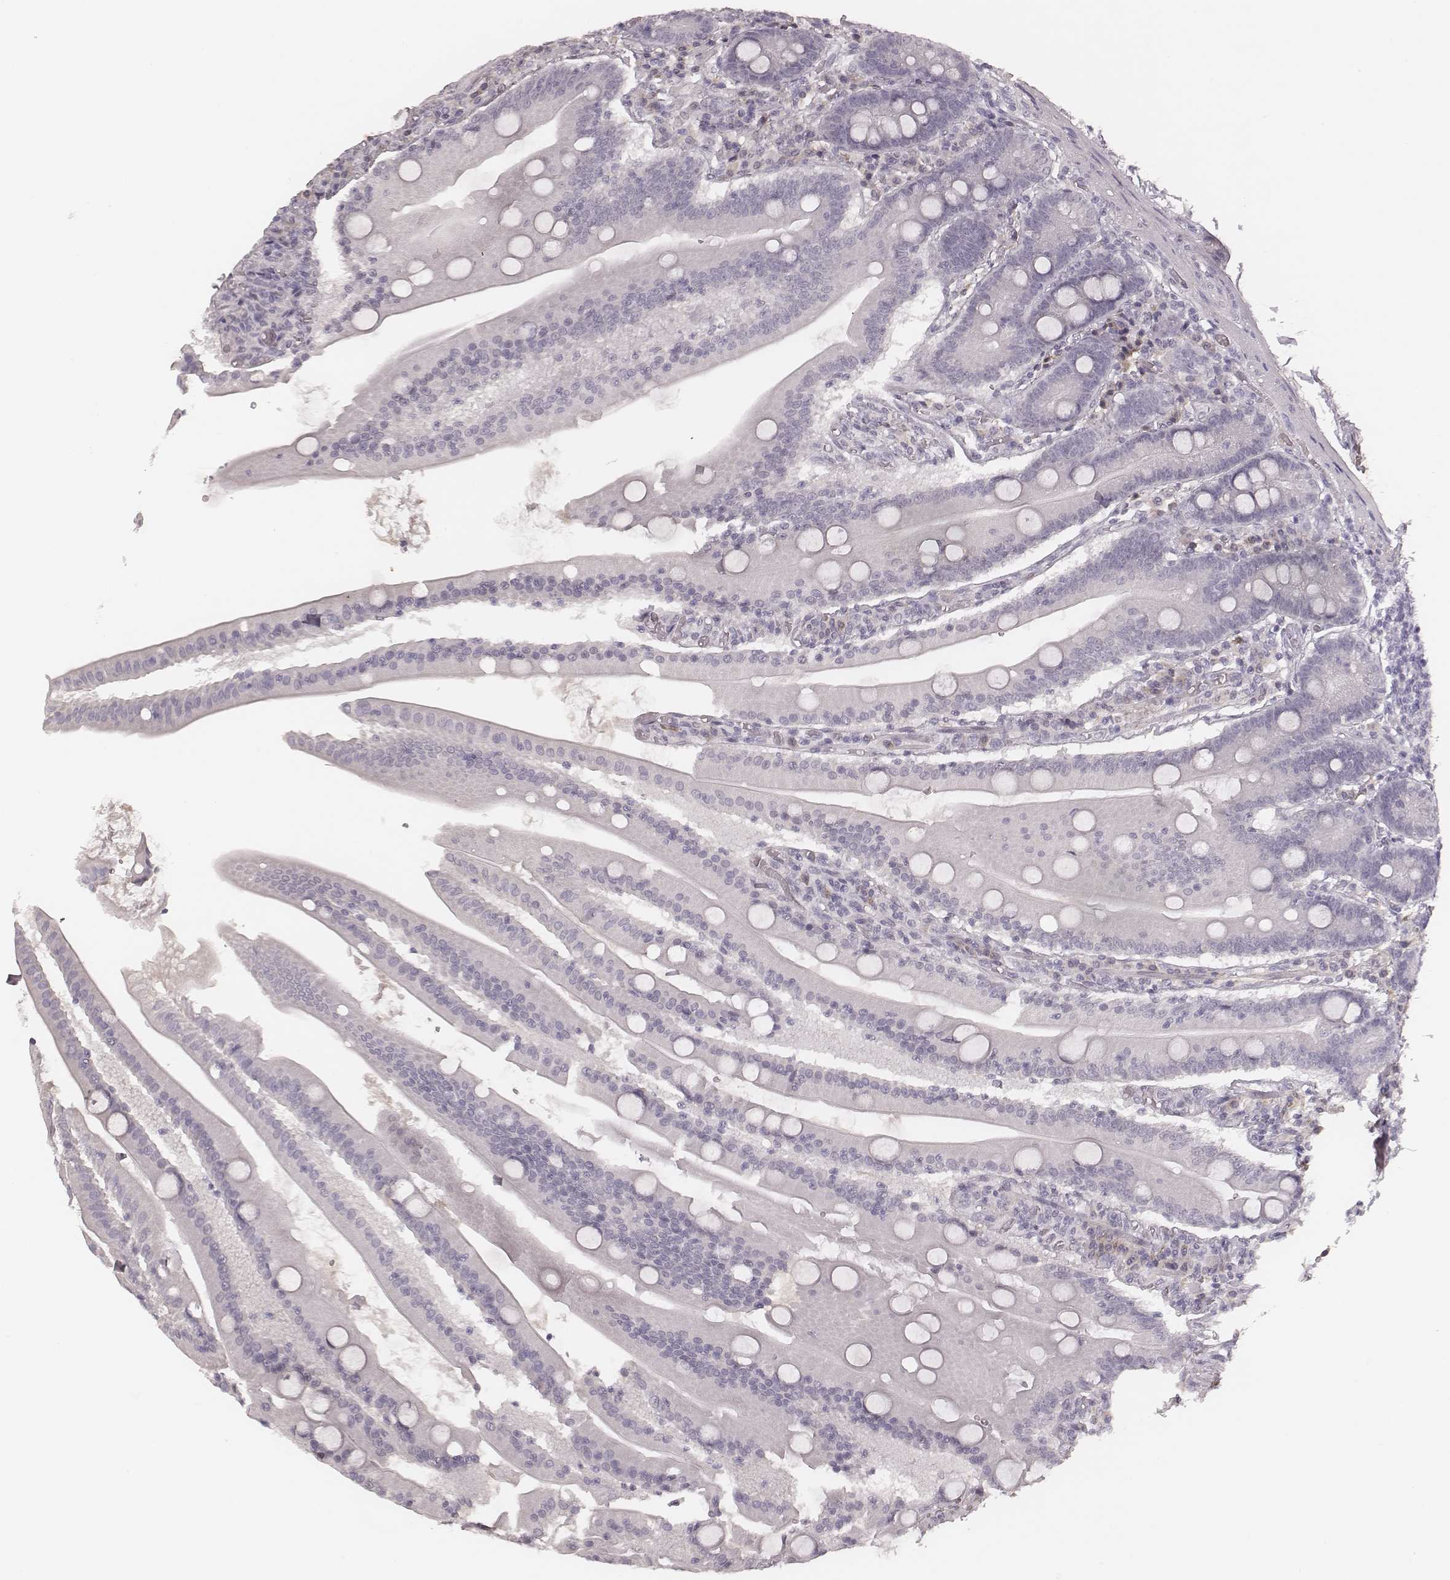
{"staining": {"intensity": "negative", "quantity": "none", "location": "none"}, "tissue": "small intestine", "cell_type": "Glandular cells", "image_type": "normal", "snomed": [{"axis": "morphology", "description": "Normal tissue, NOS"}, {"axis": "topography", "description": "Small intestine"}], "caption": "Human small intestine stained for a protein using immunohistochemistry (IHC) exhibits no expression in glandular cells.", "gene": "MSX1", "patient": {"sex": "male", "age": 37}}